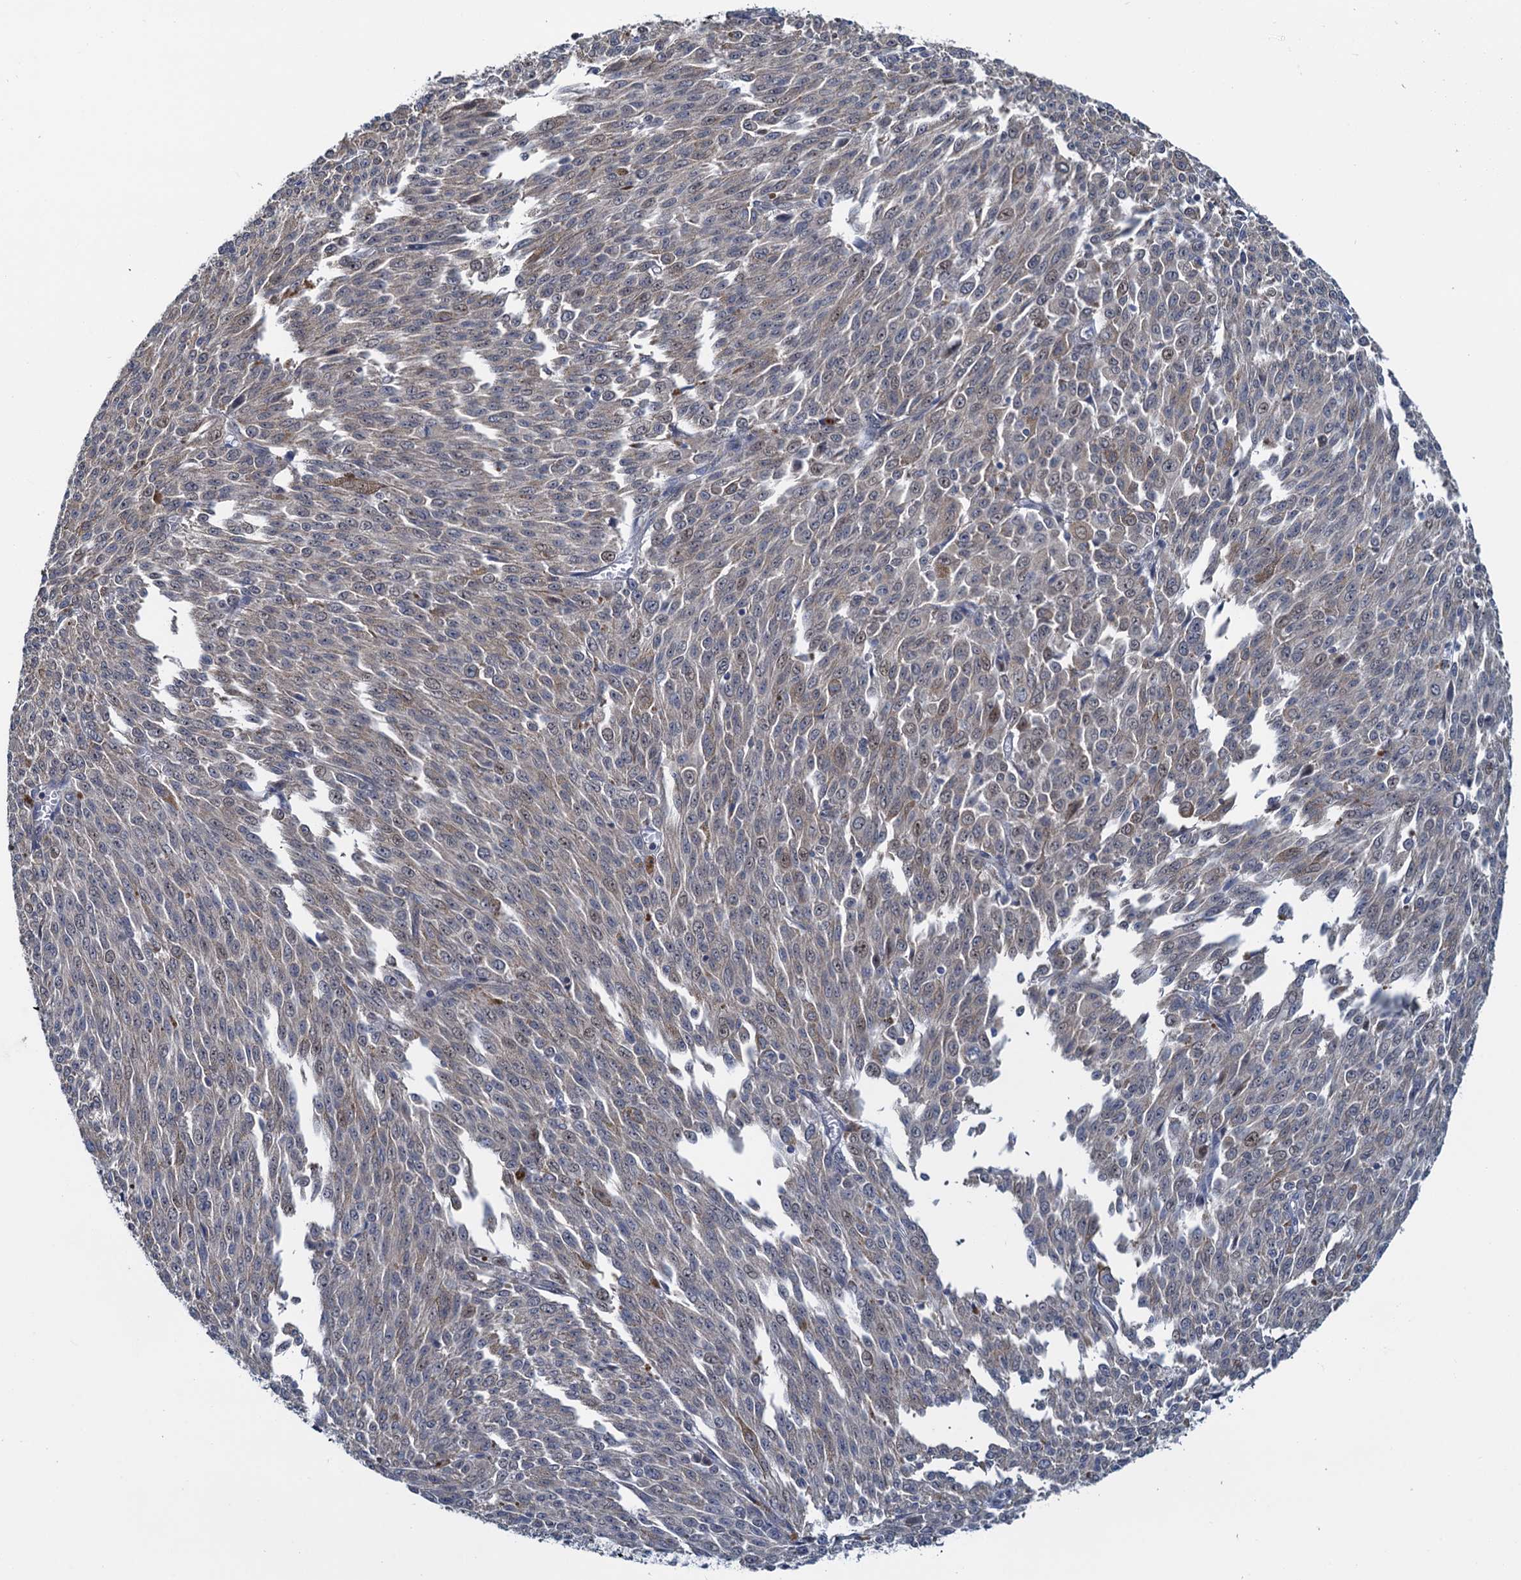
{"staining": {"intensity": "negative", "quantity": "none", "location": "none"}, "tissue": "melanoma", "cell_type": "Tumor cells", "image_type": "cancer", "snomed": [{"axis": "morphology", "description": "Malignant melanoma, NOS"}, {"axis": "topography", "description": "Skin"}], "caption": "Immunohistochemical staining of melanoma reveals no significant positivity in tumor cells.", "gene": "RNF125", "patient": {"sex": "female", "age": 52}}